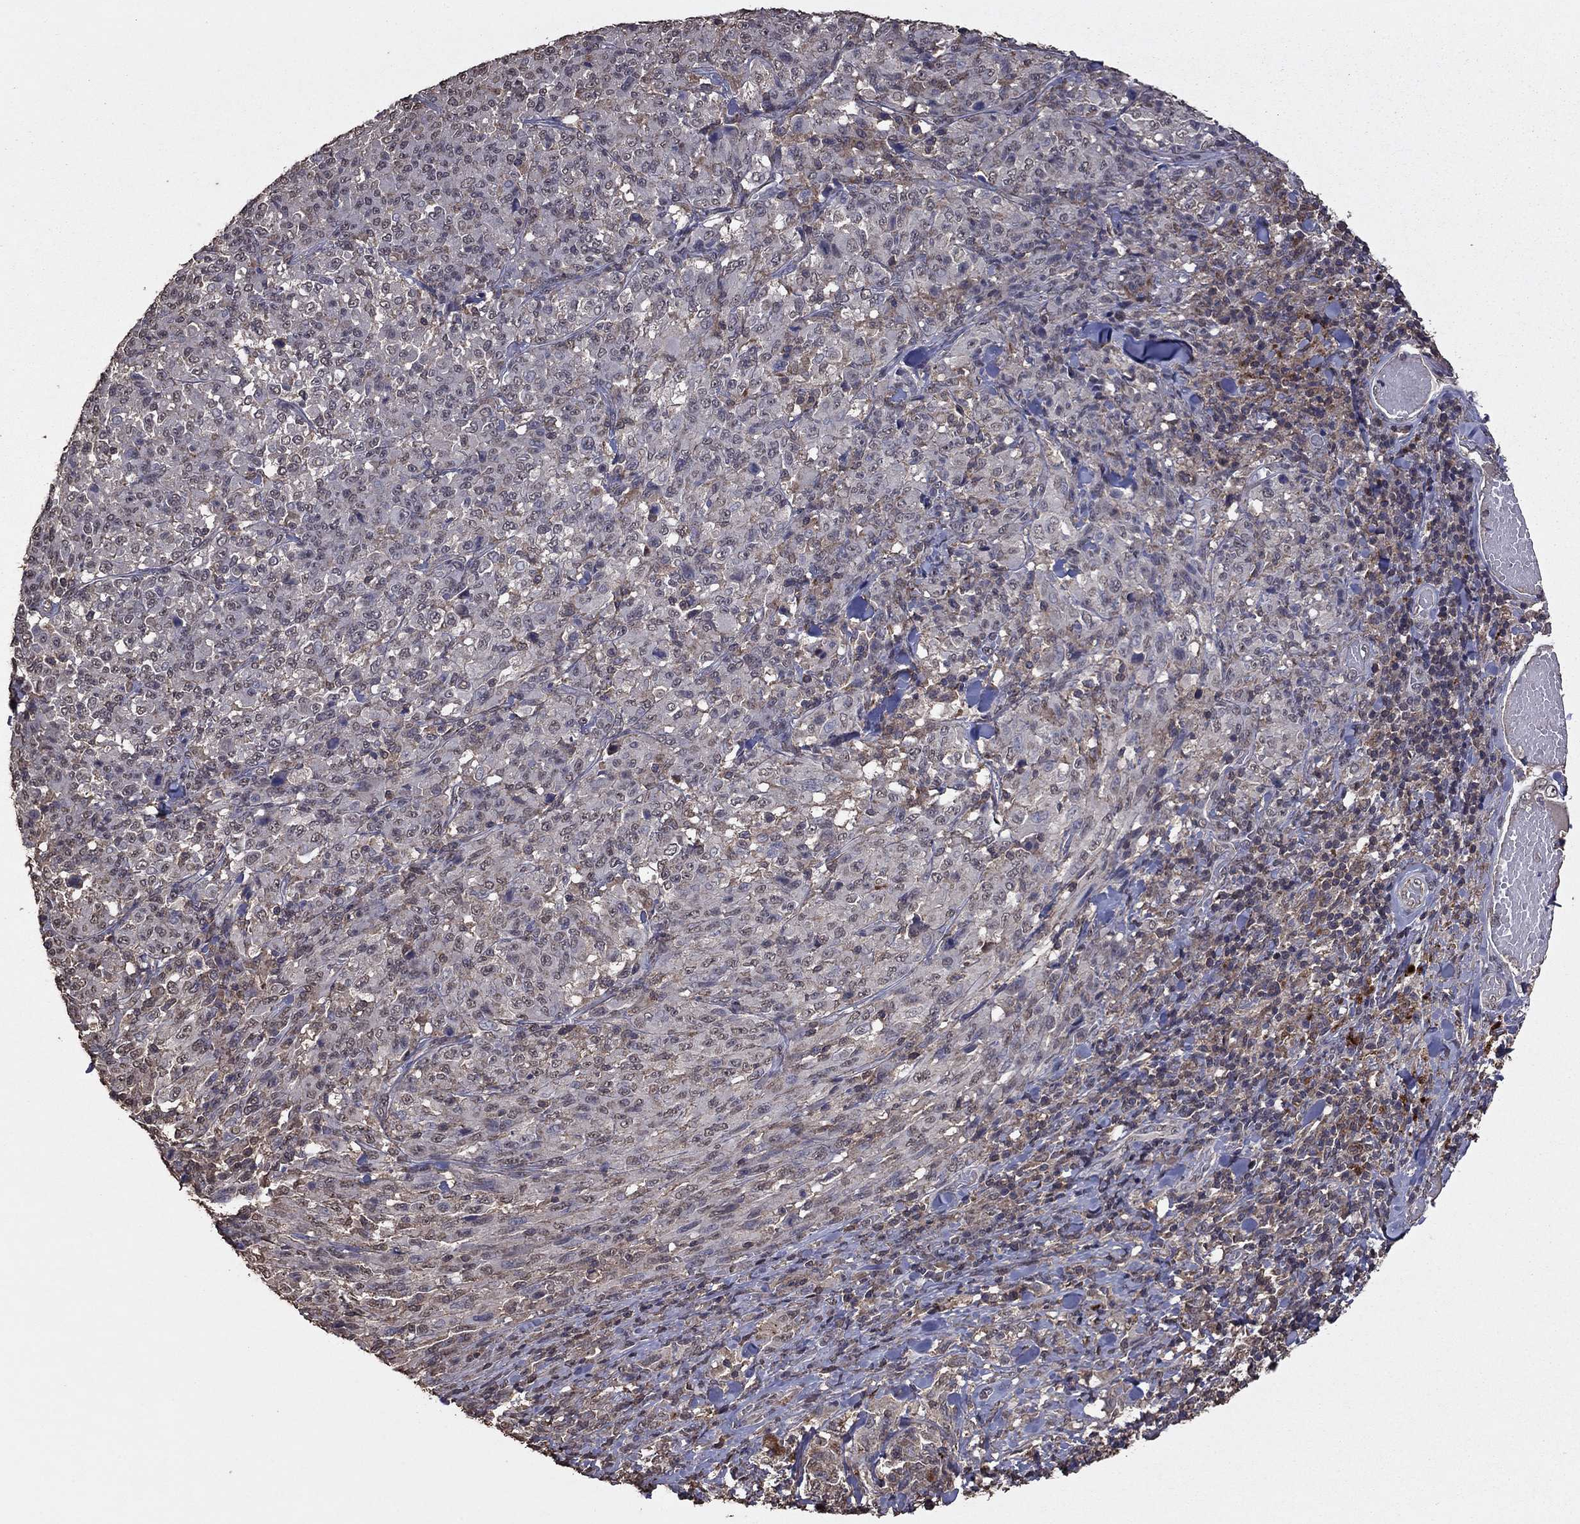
{"staining": {"intensity": "weak", "quantity": "<25%", "location": "cytoplasmic/membranous"}, "tissue": "melanoma", "cell_type": "Tumor cells", "image_type": "cancer", "snomed": [{"axis": "morphology", "description": "Malignant melanoma, NOS"}, {"axis": "topography", "description": "Skin"}], "caption": "A histopathology image of human melanoma is negative for staining in tumor cells.", "gene": "SERPINA5", "patient": {"sex": "female", "age": 91}}